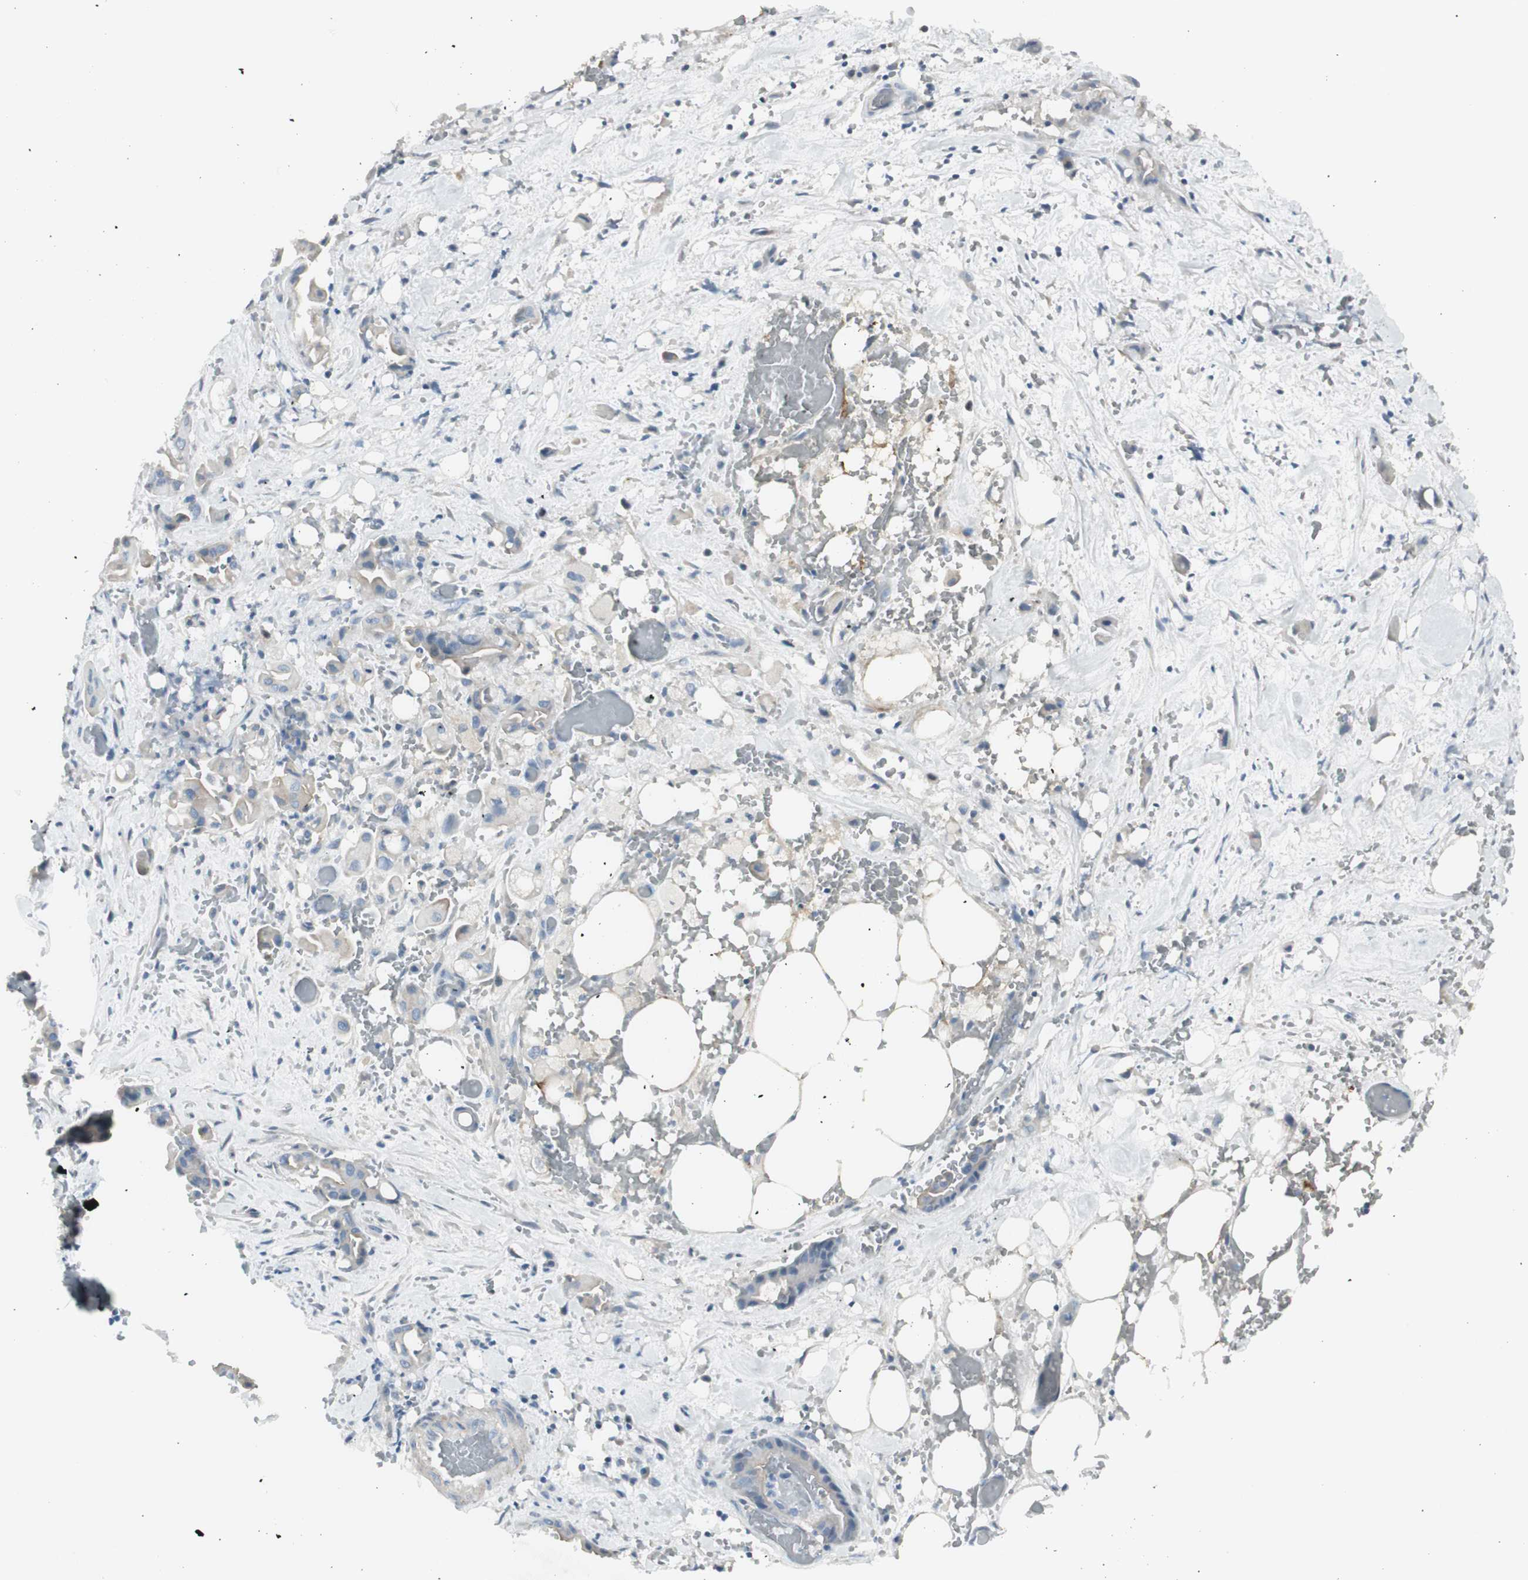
{"staining": {"intensity": "negative", "quantity": "none", "location": "none"}, "tissue": "liver cancer", "cell_type": "Tumor cells", "image_type": "cancer", "snomed": [{"axis": "morphology", "description": "Cholangiocarcinoma"}, {"axis": "topography", "description": "Liver"}], "caption": "There is no significant expression in tumor cells of liver cancer (cholangiocarcinoma).", "gene": "CACNA2D1", "patient": {"sex": "female", "age": 68}}